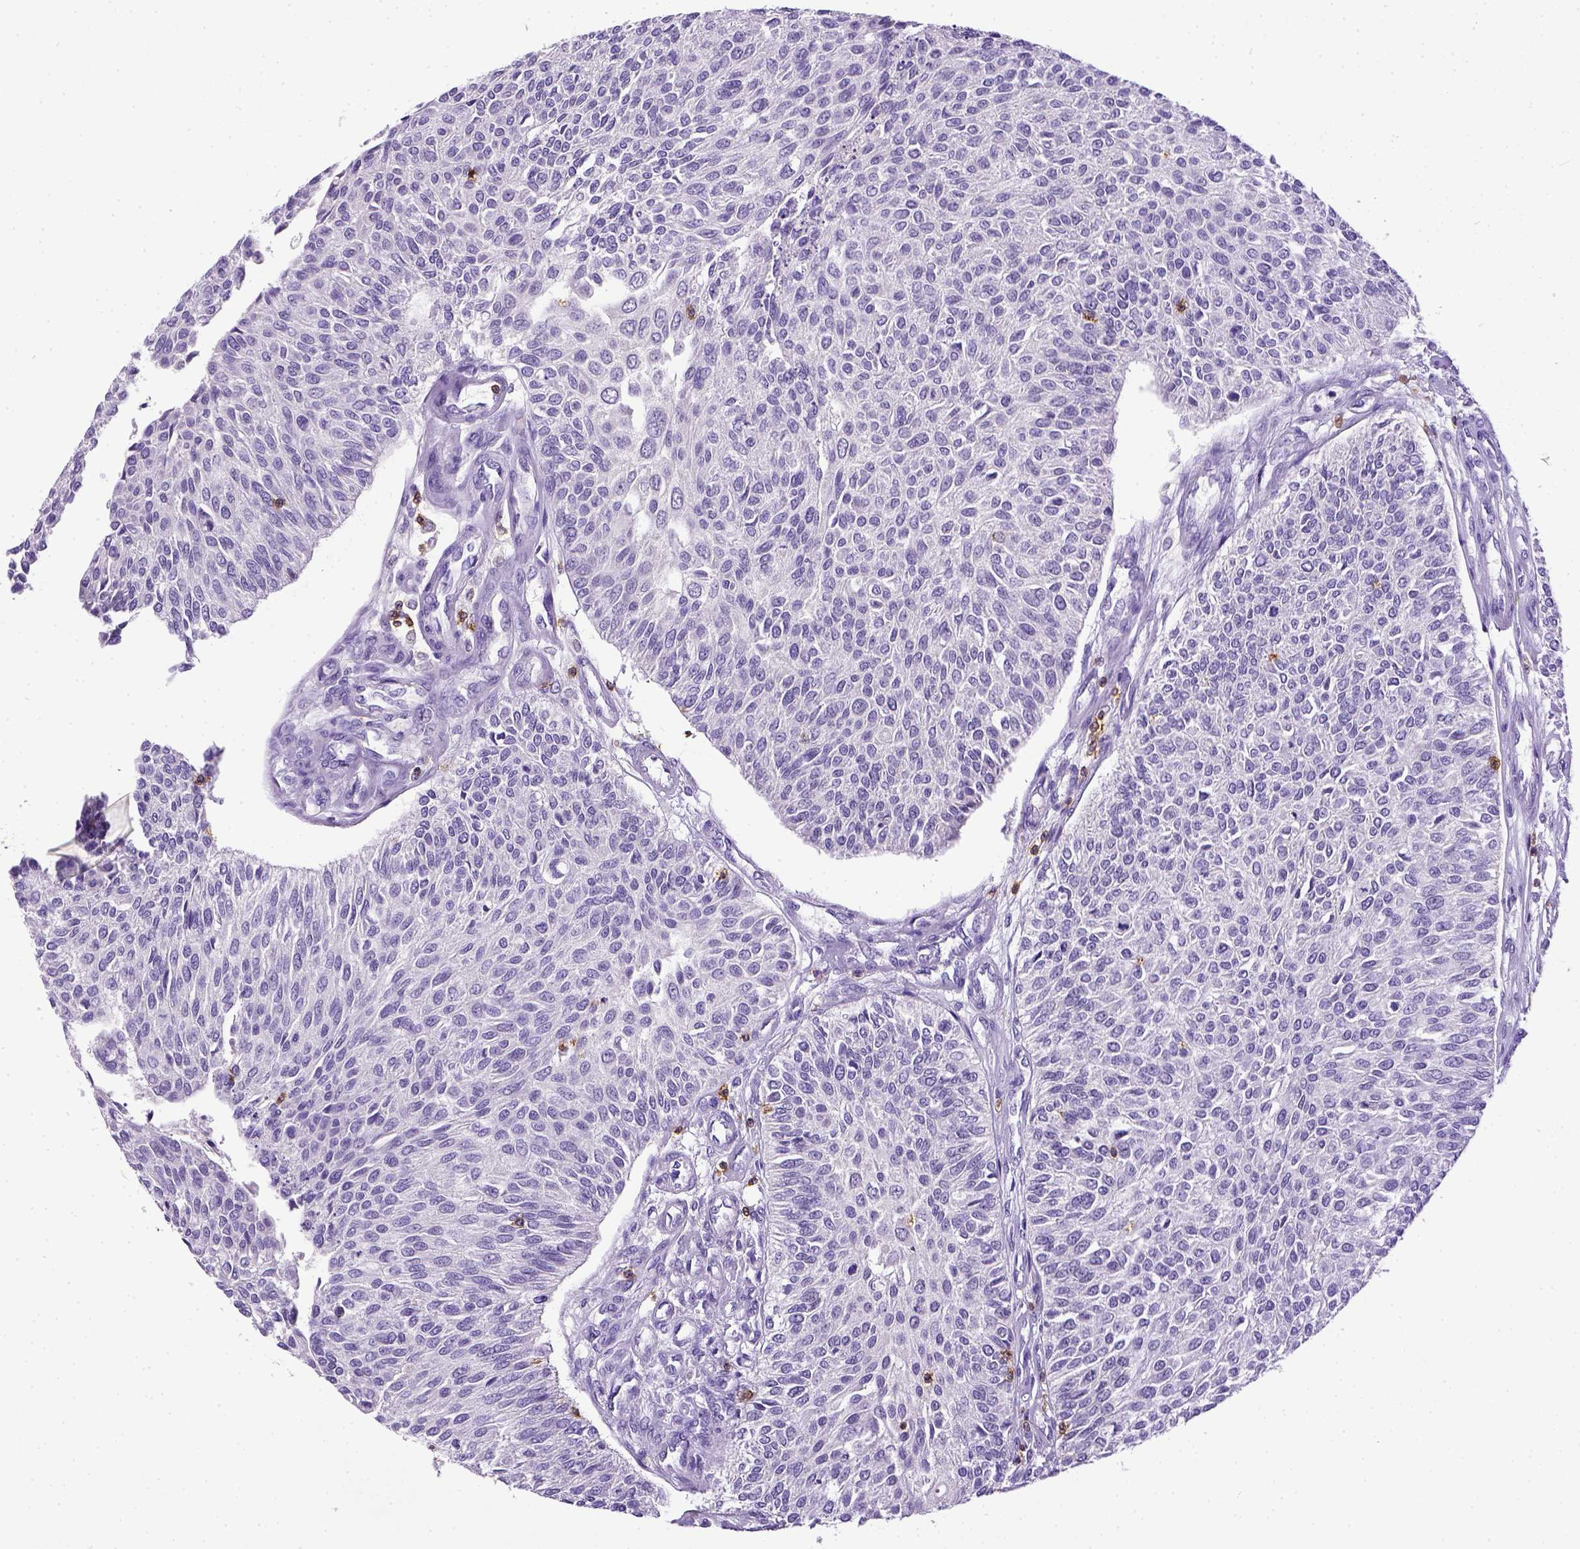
{"staining": {"intensity": "negative", "quantity": "none", "location": "none"}, "tissue": "urothelial cancer", "cell_type": "Tumor cells", "image_type": "cancer", "snomed": [{"axis": "morphology", "description": "Urothelial carcinoma, NOS"}, {"axis": "topography", "description": "Urinary bladder"}], "caption": "IHC of human transitional cell carcinoma displays no expression in tumor cells.", "gene": "CD3E", "patient": {"sex": "male", "age": 55}}